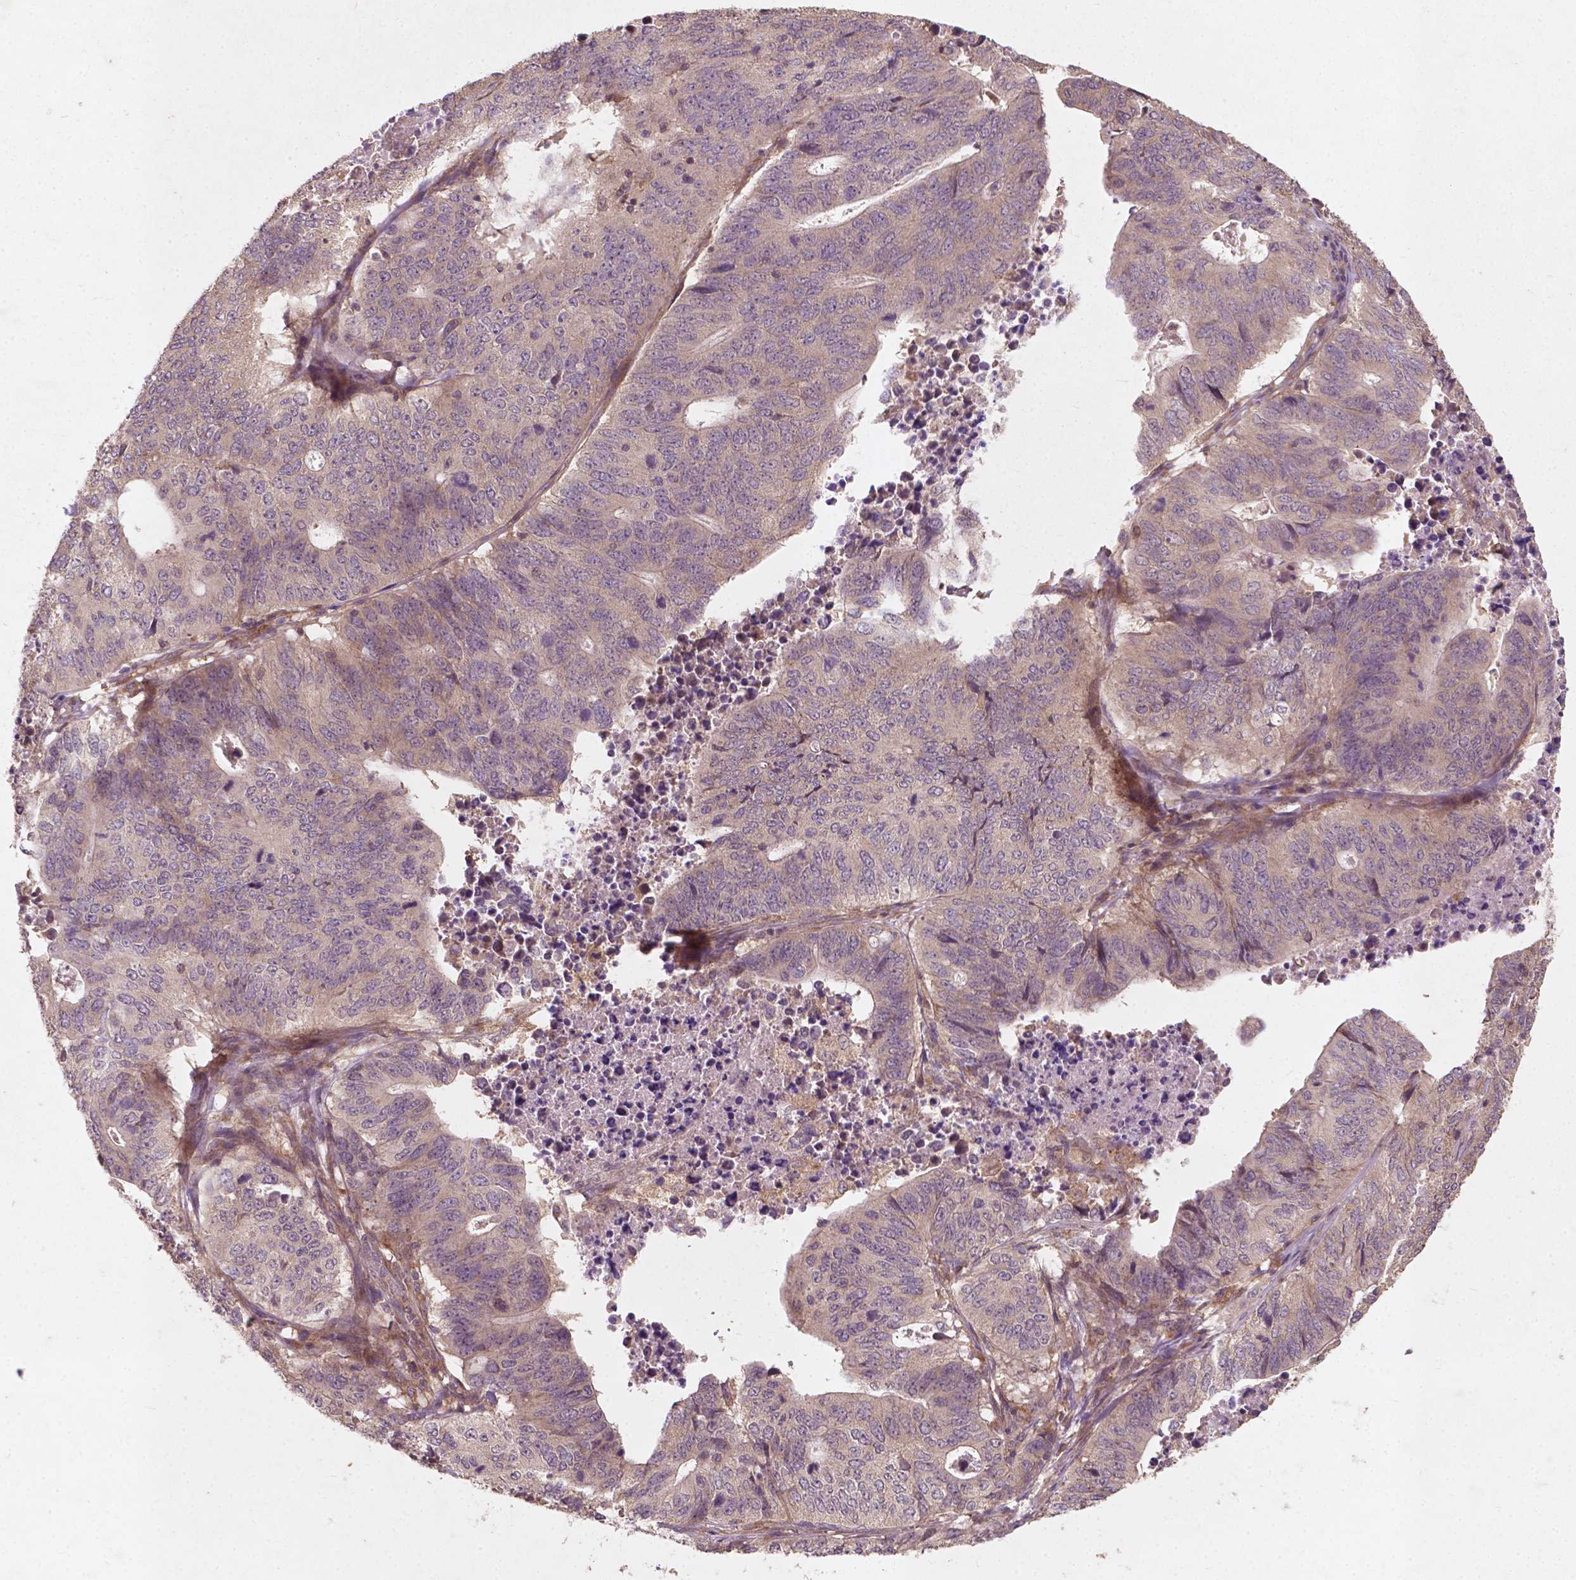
{"staining": {"intensity": "weak", "quantity": "25%-75%", "location": "cytoplasmic/membranous"}, "tissue": "stomach cancer", "cell_type": "Tumor cells", "image_type": "cancer", "snomed": [{"axis": "morphology", "description": "Adenocarcinoma, NOS"}, {"axis": "topography", "description": "Stomach, upper"}], "caption": "Tumor cells exhibit low levels of weak cytoplasmic/membranous expression in approximately 25%-75% of cells in human stomach adenocarcinoma.", "gene": "CYFIP2", "patient": {"sex": "female", "age": 67}}